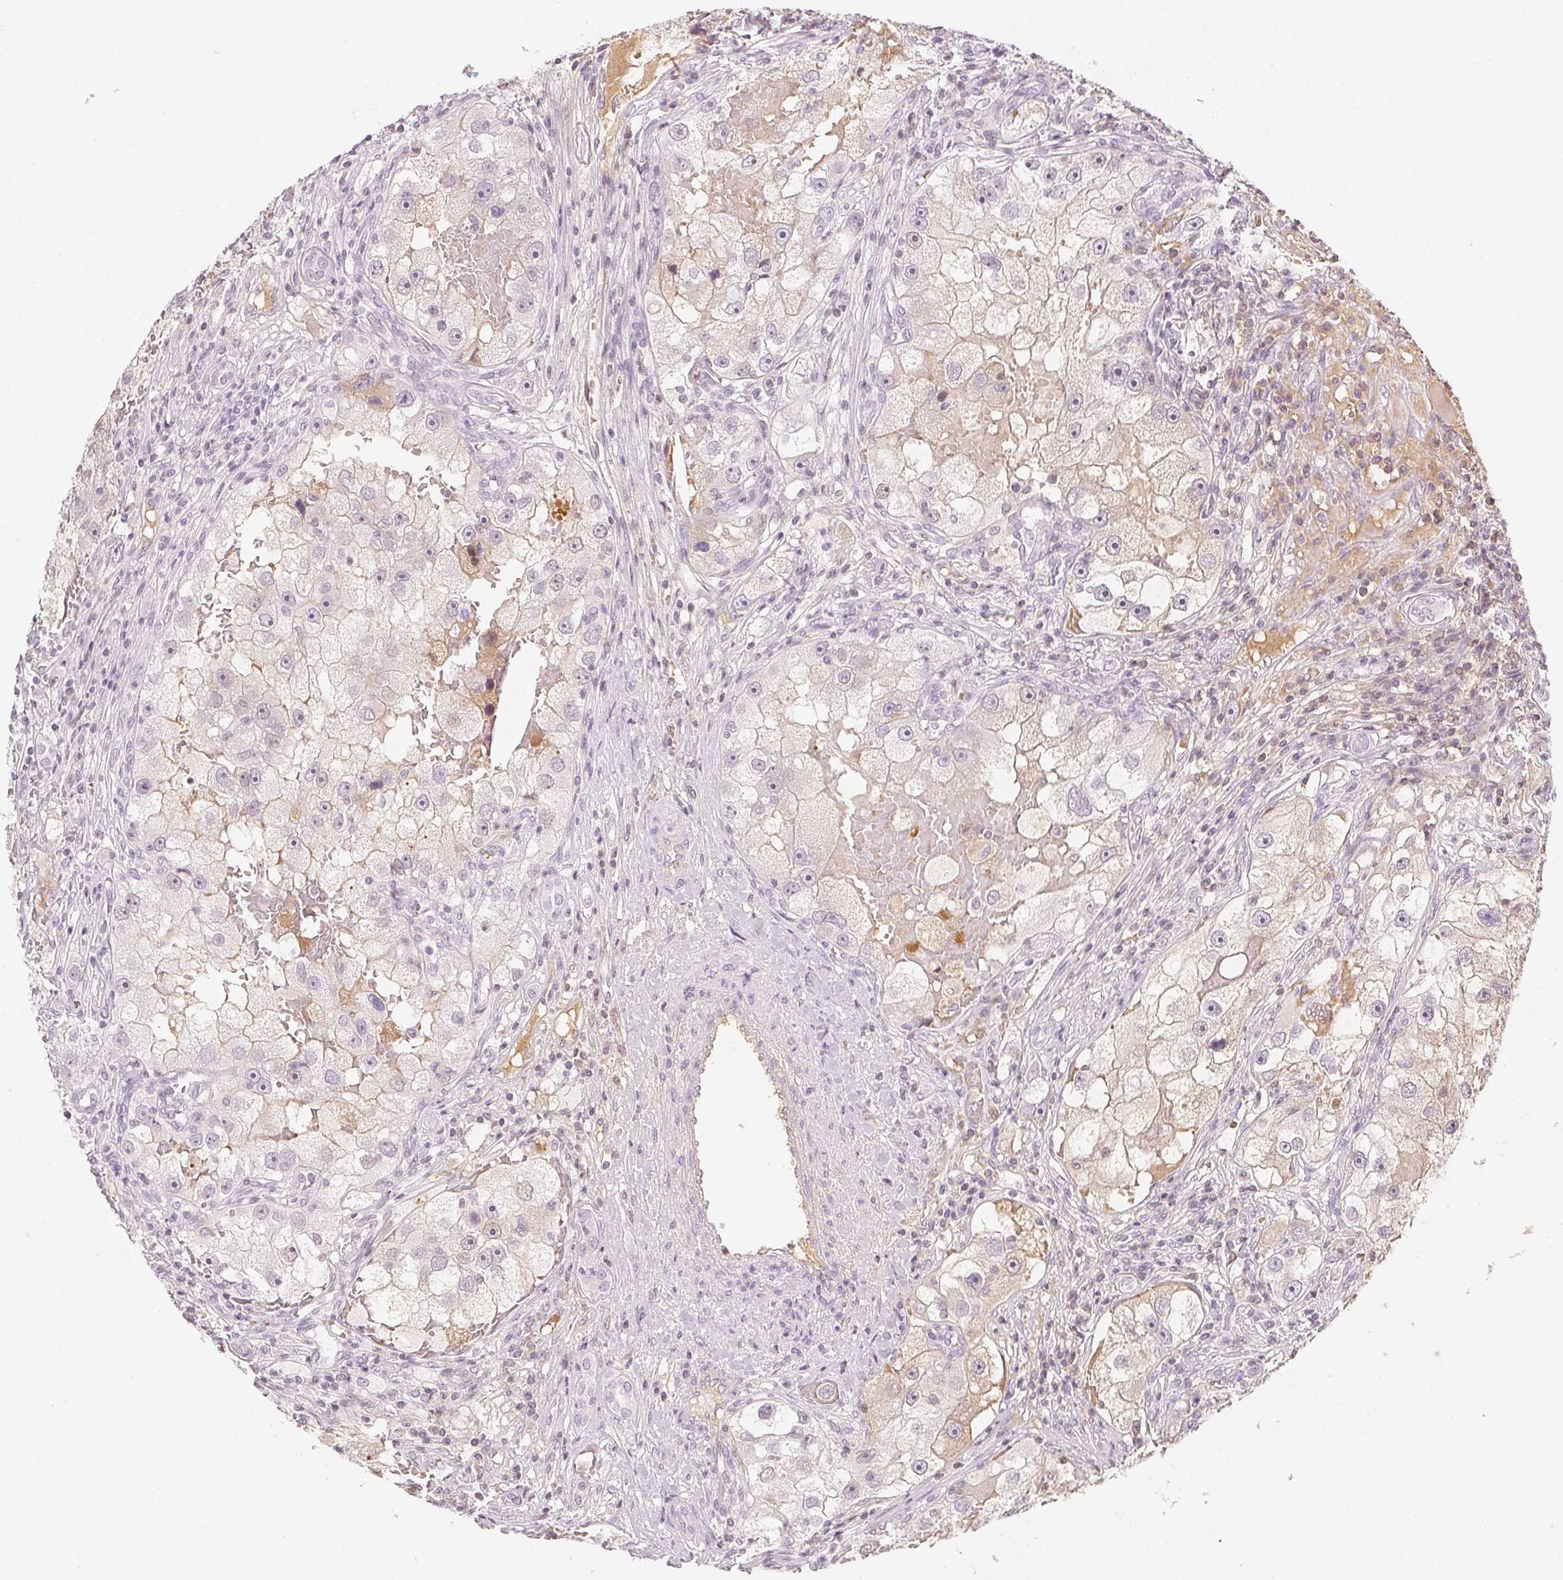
{"staining": {"intensity": "moderate", "quantity": "<25%", "location": "nuclear"}, "tissue": "renal cancer", "cell_type": "Tumor cells", "image_type": "cancer", "snomed": [{"axis": "morphology", "description": "Adenocarcinoma, NOS"}, {"axis": "topography", "description": "Kidney"}], "caption": "Immunohistochemistry photomicrograph of neoplastic tissue: adenocarcinoma (renal) stained using immunohistochemistry shows low levels of moderate protein expression localized specifically in the nuclear of tumor cells, appearing as a nuclear brown color.", "gene": "AFM", "patient": {"sex": "male", "age": 63}}